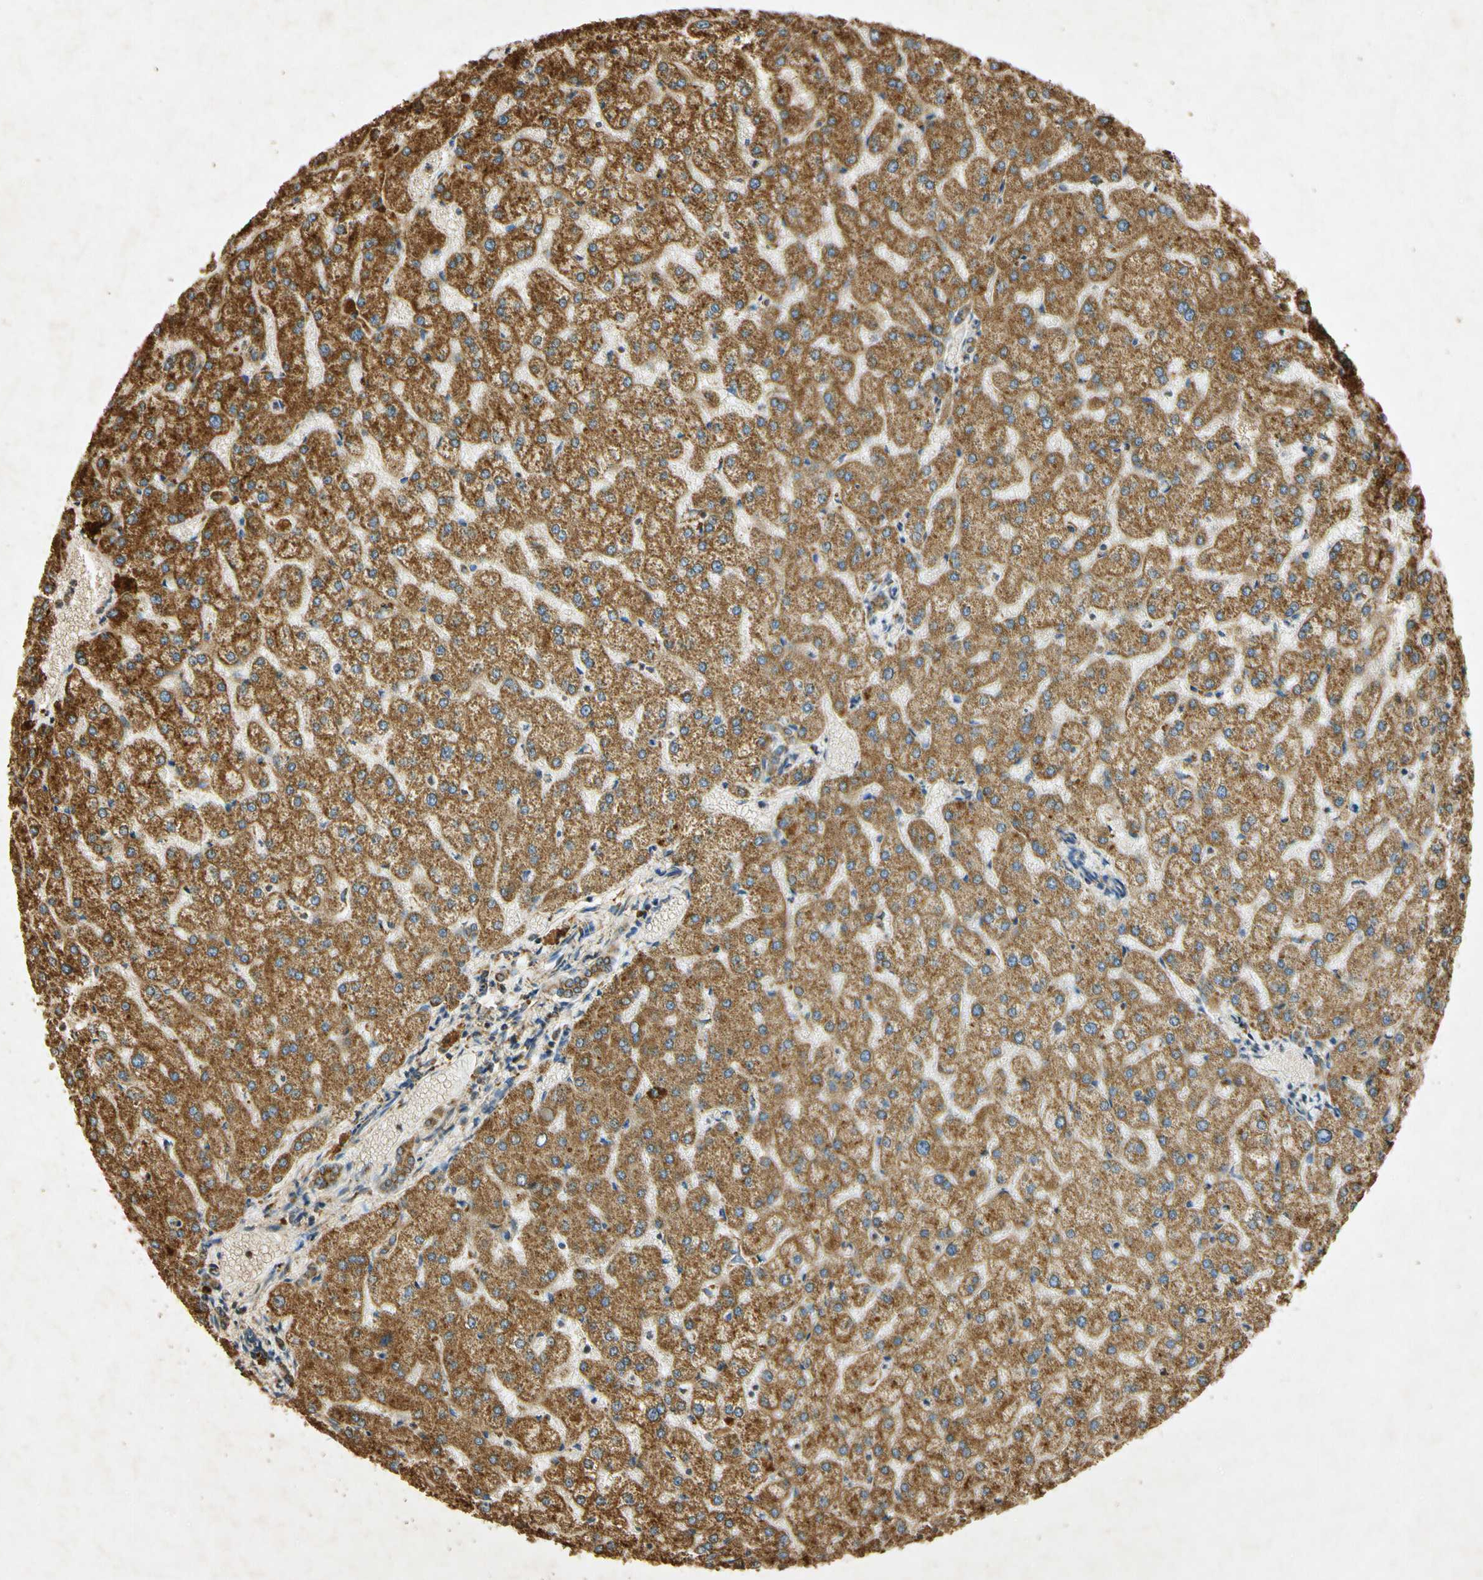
{"staining": {"intensity": "moderate", "quantity": ">75%", "location": "cytoplasmic/membranous"}, "tissue": "liver", "cell_type": "Cholangiocytes", "image_type": "normal", "snomed": [{"axis": "morphology", "description": "Normal tissue, NOS"}, {"axis": "topography", "description": "Liver"}], "caption": "Immunohistochemistry (DAB (3,3'-diaminobenzidine)) staining of benign liver displays moderate cytoplasmic/membranous protein staining in approximately >75% of cholangiocytes. (Stains: DAB (3,3'-diaminobenzidine) in brown, nuclei in blue, Microscopy: brightfield microscopy at high magnification).", "gene": "PRDX3", "patient": {"sex": "female", "age": 32}}